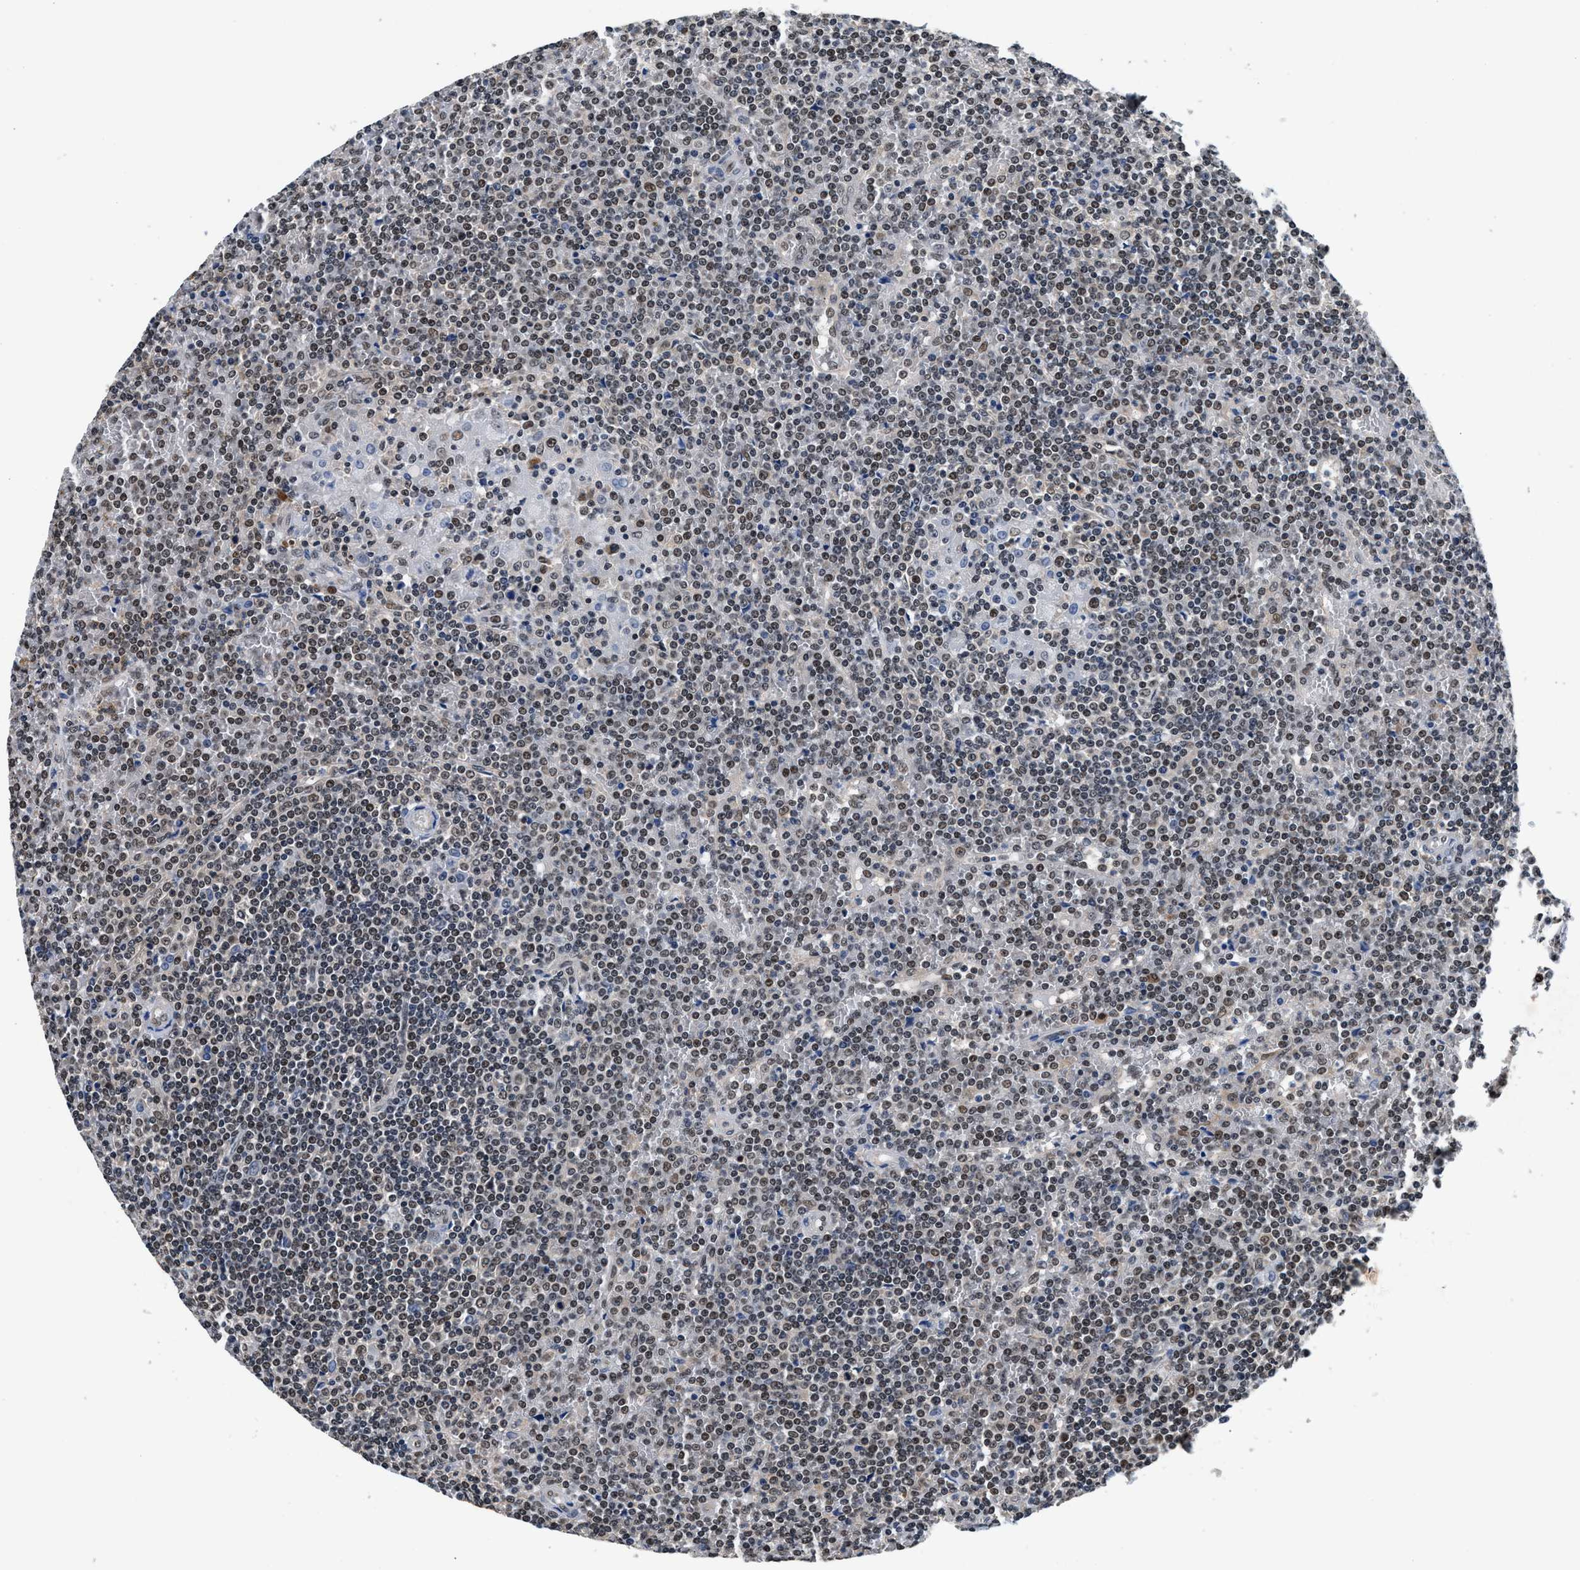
{"staining": {"intensity": "moderate", "quantity": "25%-75%", "location": "nuclear"}, "tissue": "lymphoma", "cell_type": "Tumor cells", "image_type": "cancer", "snomed": [{"axis": "morphology", "description": "Malignant lymphoma, non-Hodgkin's type, Low grade"}, {"axis": "topography", "description": "Spleen"}], "caption": "Approximately 25%-75% of tumor cells in human lymphoma reveal moderate nuclear protein expression as visualized by brown immunohistochemical staining.", "gene": "USP16", "patient": {"sex": "female", "age": 19}}